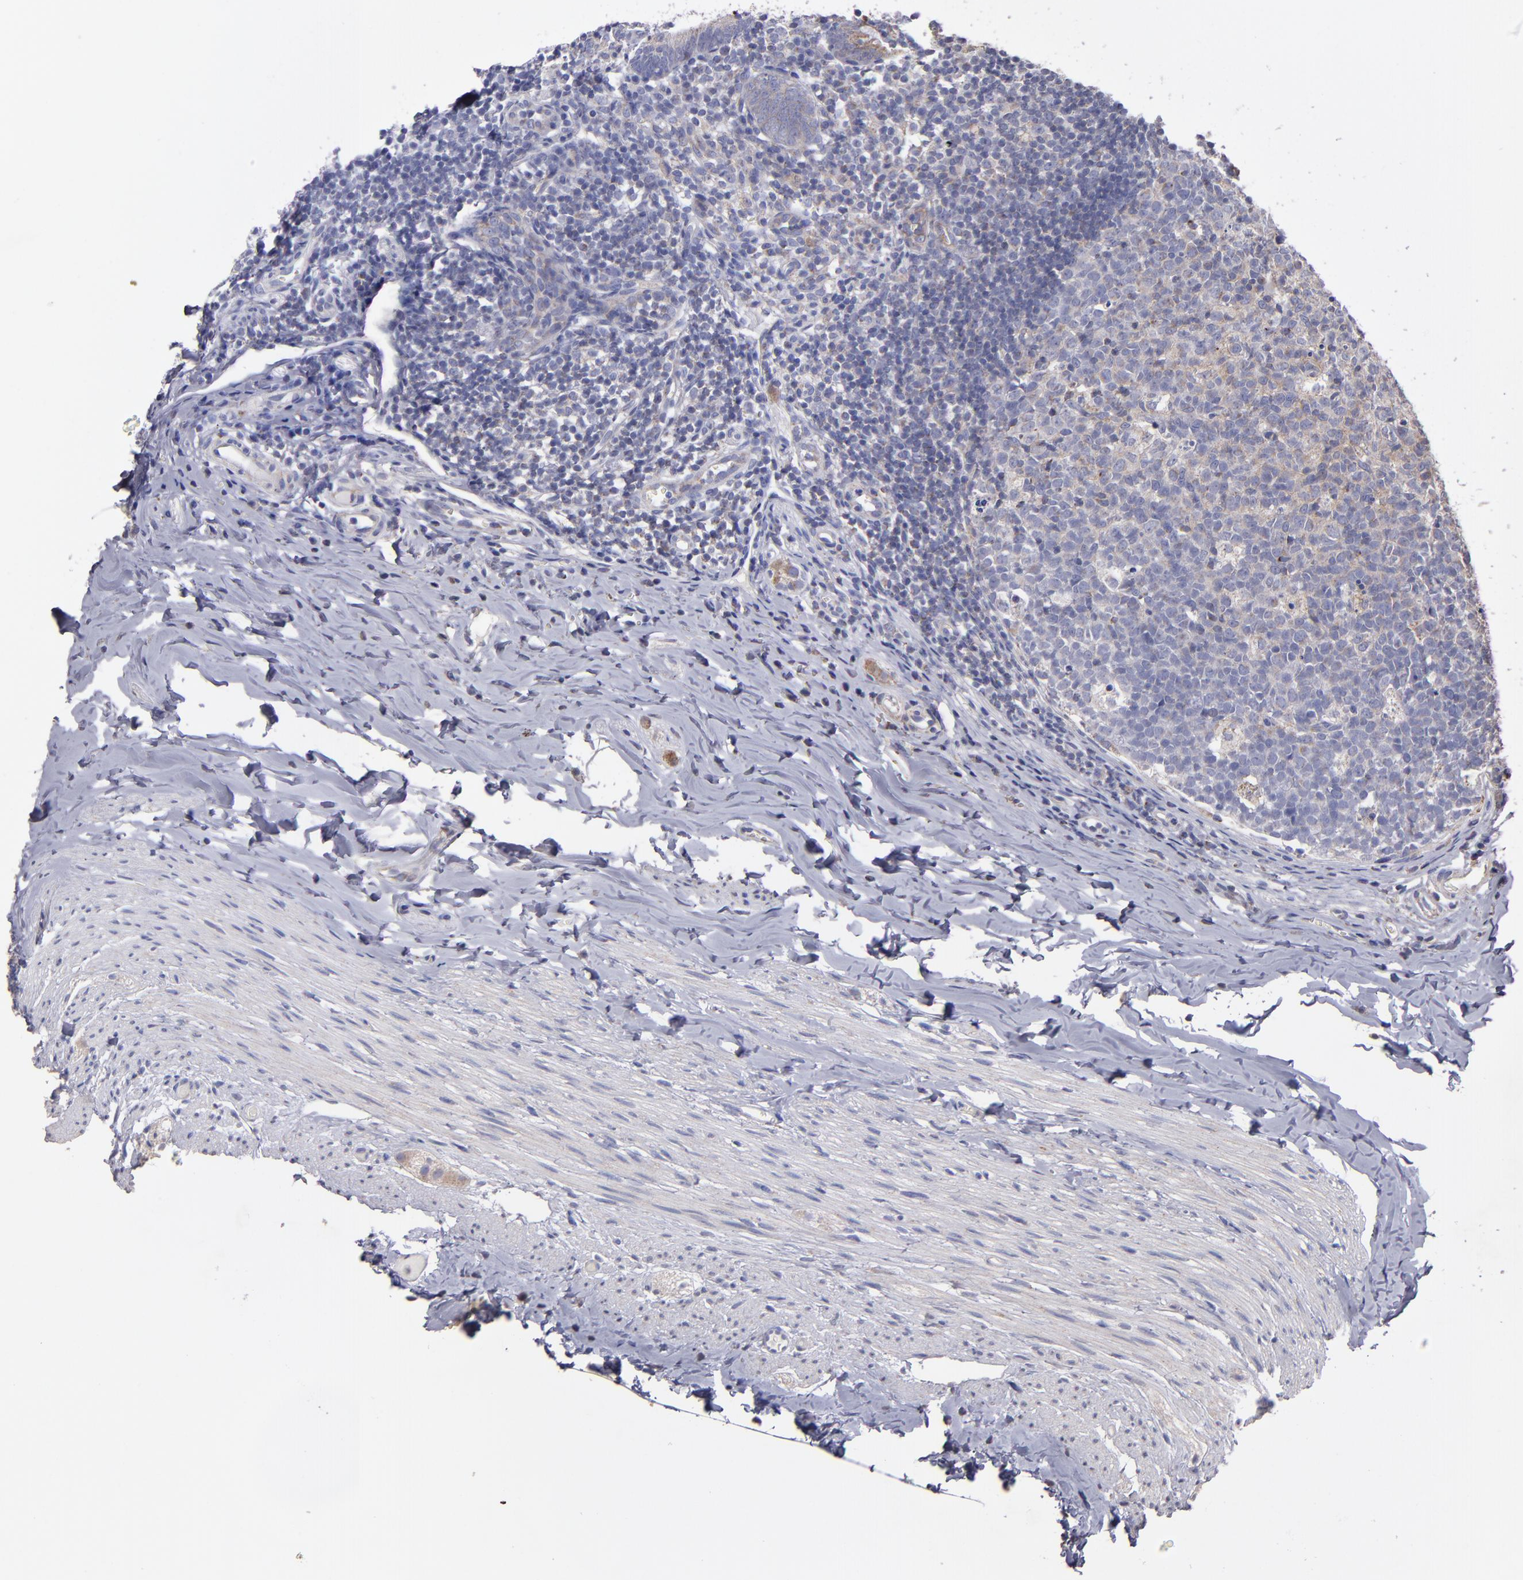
{"staining": {"intensity": "strong", "quantity": ">75%", "location": "cytoplasmic/membranous"}, "tissue": "appendix", "cell_type": "Glandular cells", "image_type": "normal", "snomed": [{"axis": "morphology", "description": "Normal tissue, NOS"}, {"axis": "topography", "description": "Appendix"}], "caption": "Protein expression analysis of normal human appendix reveals strong cytoplasmic/membranous expression in approximately >75% of glandular cells. (Brightfield microscopy of DAB IHC at high magnification).", "gene": "CLTA", "patient": {"sex": "female", "age": 9}}